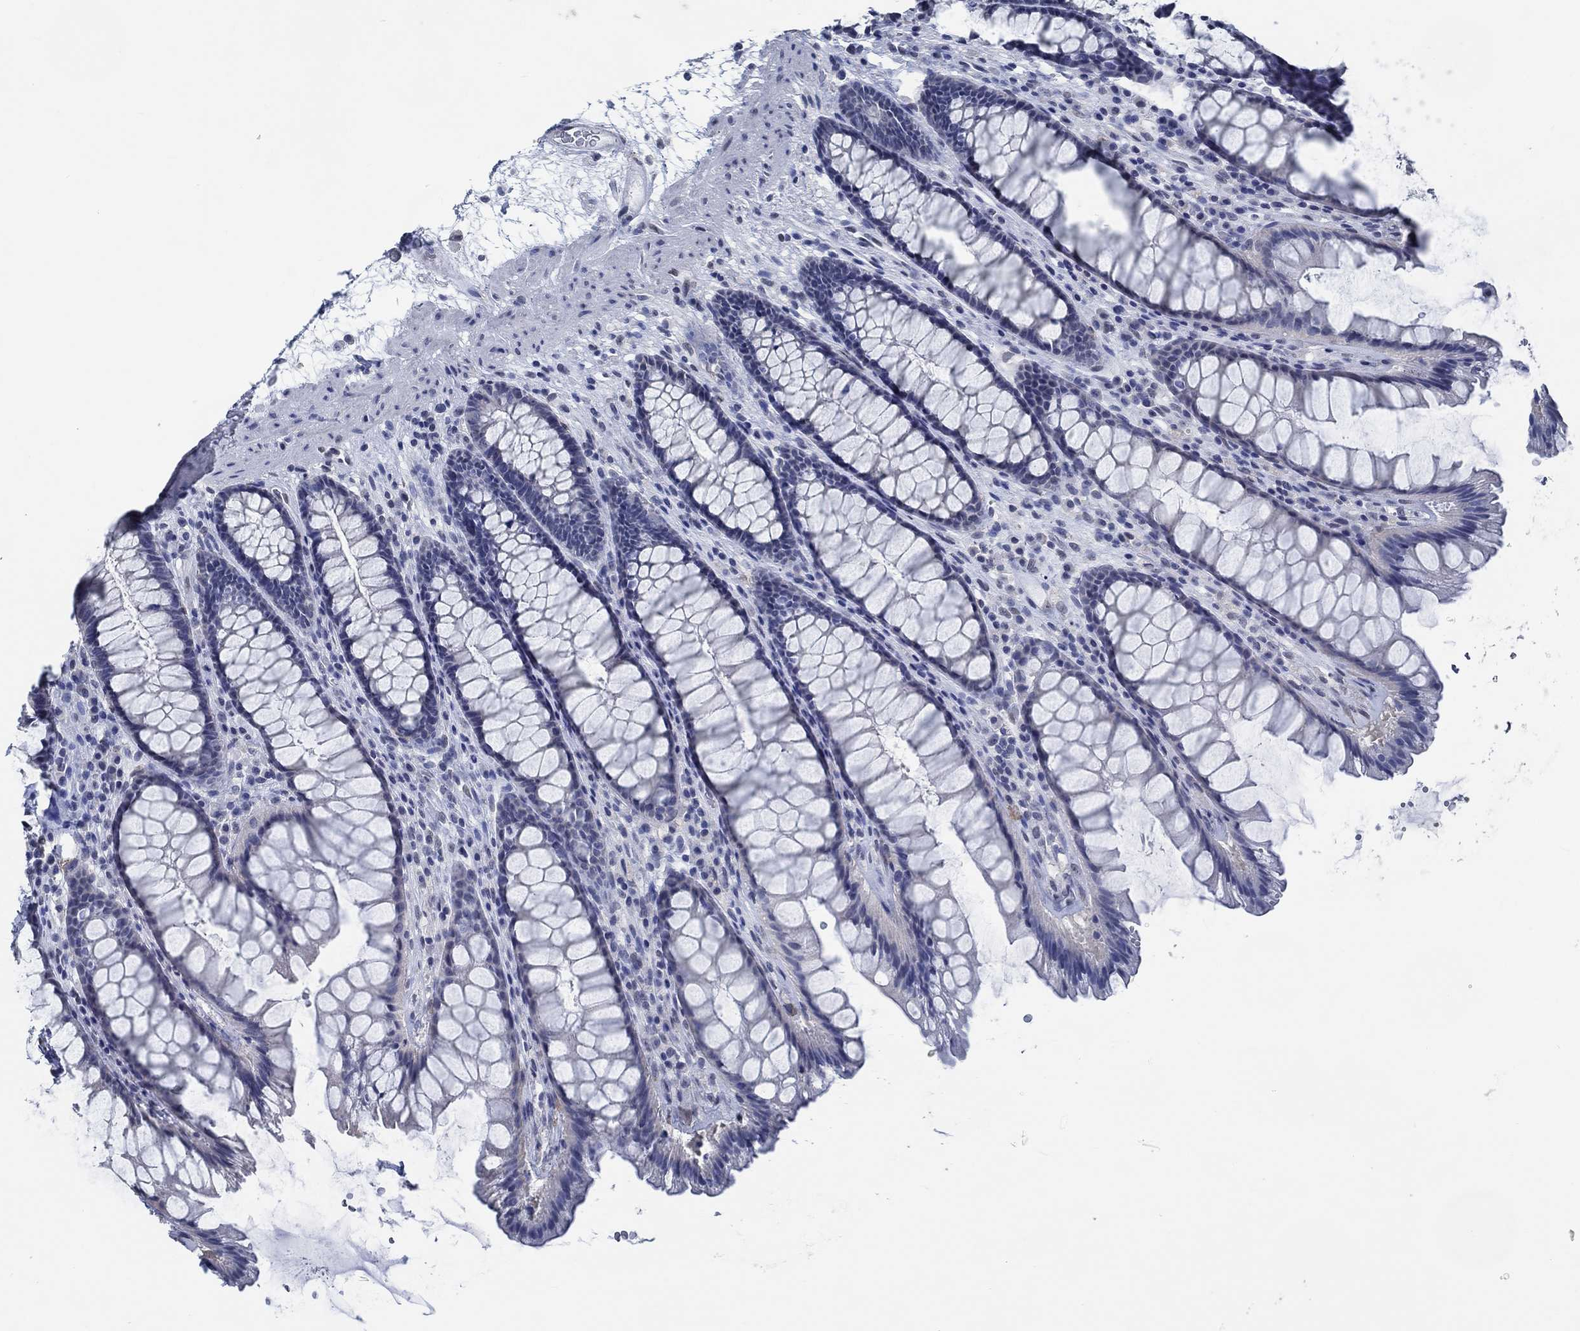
{"staining": {"intensity": "negative", "quantity": "none", "location": "none"}, "tissue": "rectum", "cell_type": "Glandular cells", "image_type": "normal", "snomed": [{"axis": "morphology", "description": "Normal tissue, NOS"}, {"axis": "topography", "description": "Rectum"}], "caption": "An immunohistochemistry histopathology image of normal rectum is shown. There is no staining in glandular cells of rectum.", "gene": "OBSCN", "patient": {"sex": "male", "age": 72}}